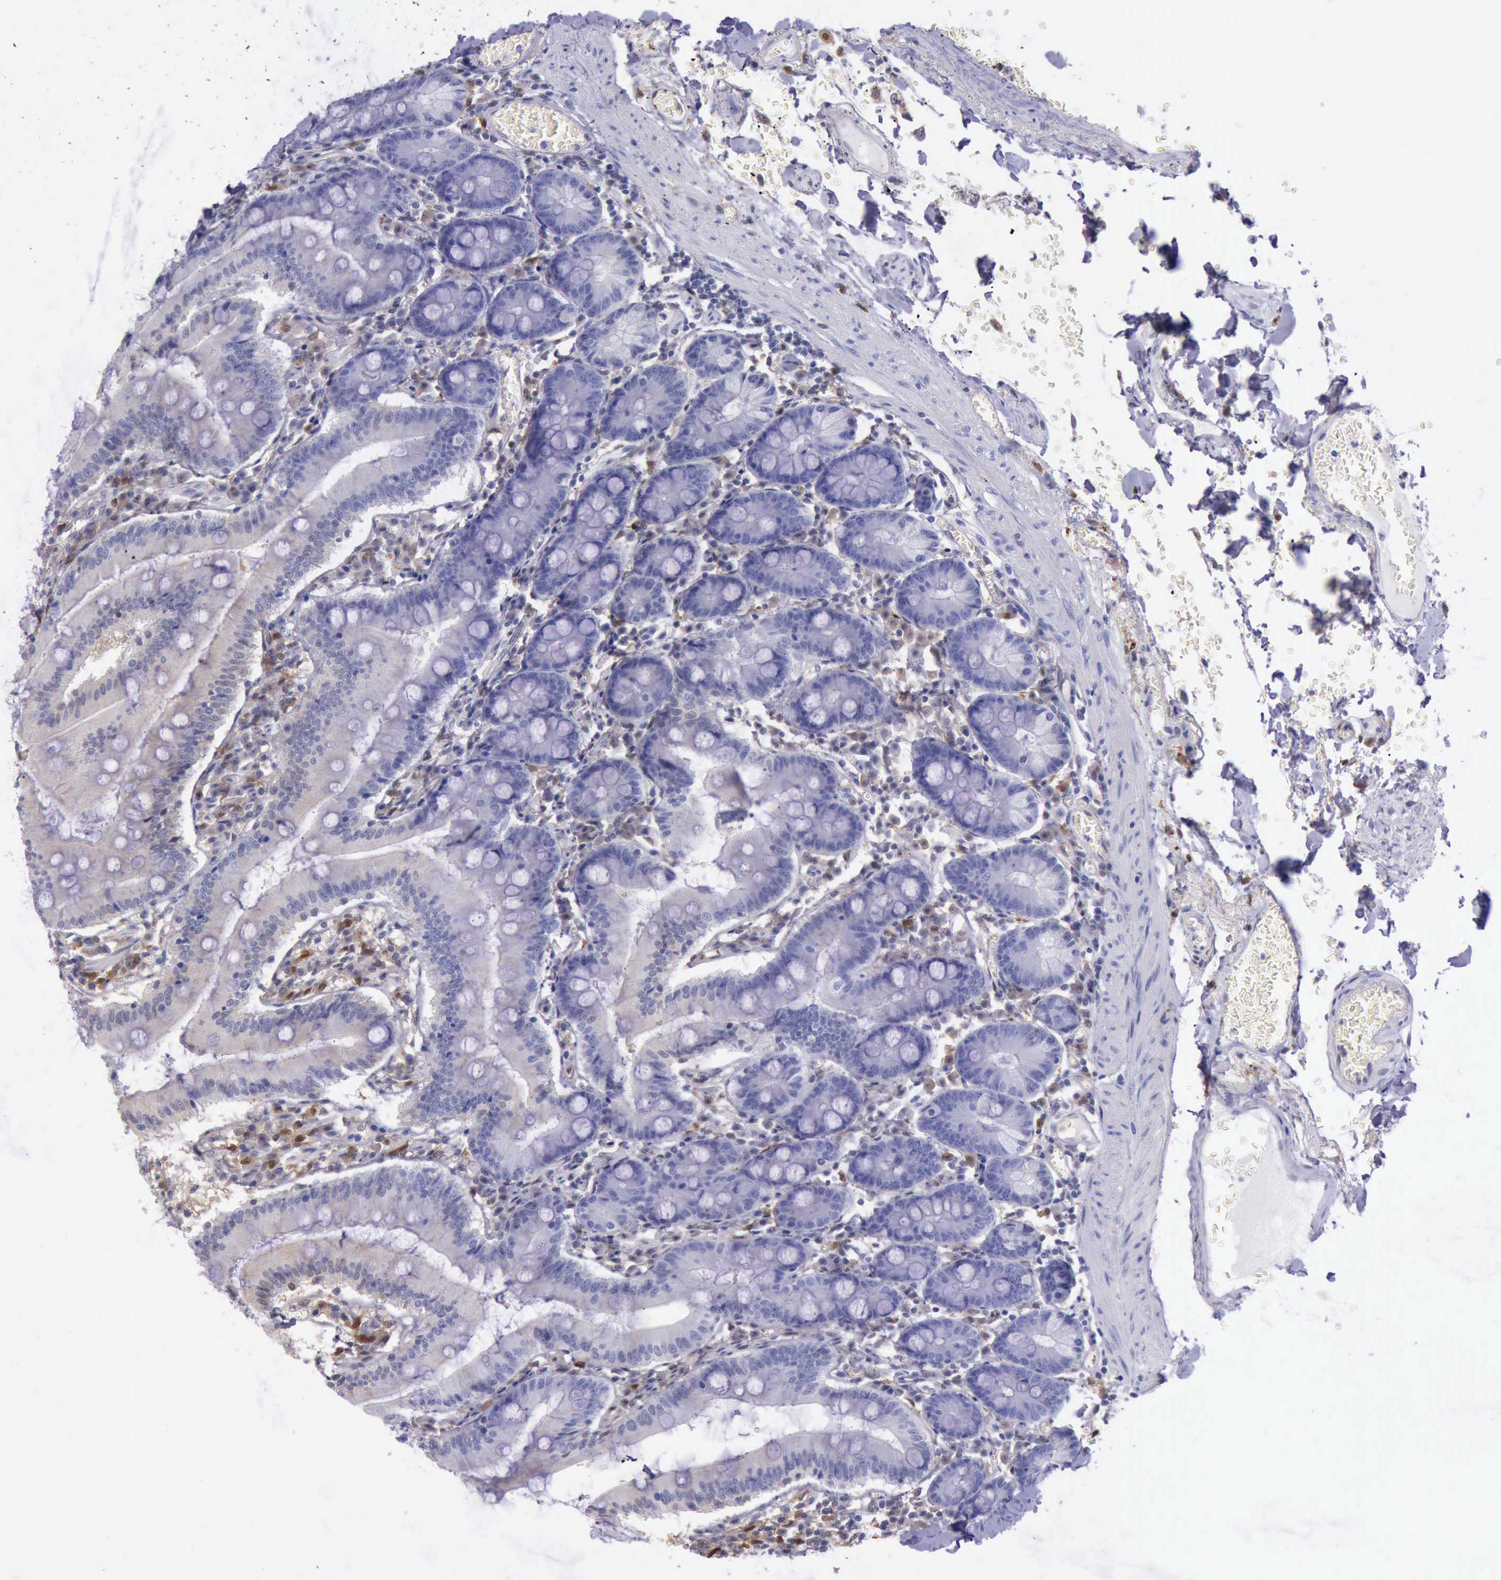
{"staining": {"intensity": "negative", "quantity": "none", "location": "none"}, "tissue": "small intestine", "cell_type": "Glandular cells", "image_type": "normal", "snomed": [{"axis": "morphology", "description": "Normal tissue, NOS"}, {"axis": "topography", "description": "Small intestine"}], "caption": "DAB (3,3'-diaminobenzidine) immunohistochemical staining of unremarkable human small intestine reveals no significant positivity in glandular cells.", "gene": "TYMP", "patient": {"sex": "male", "age": 71}}